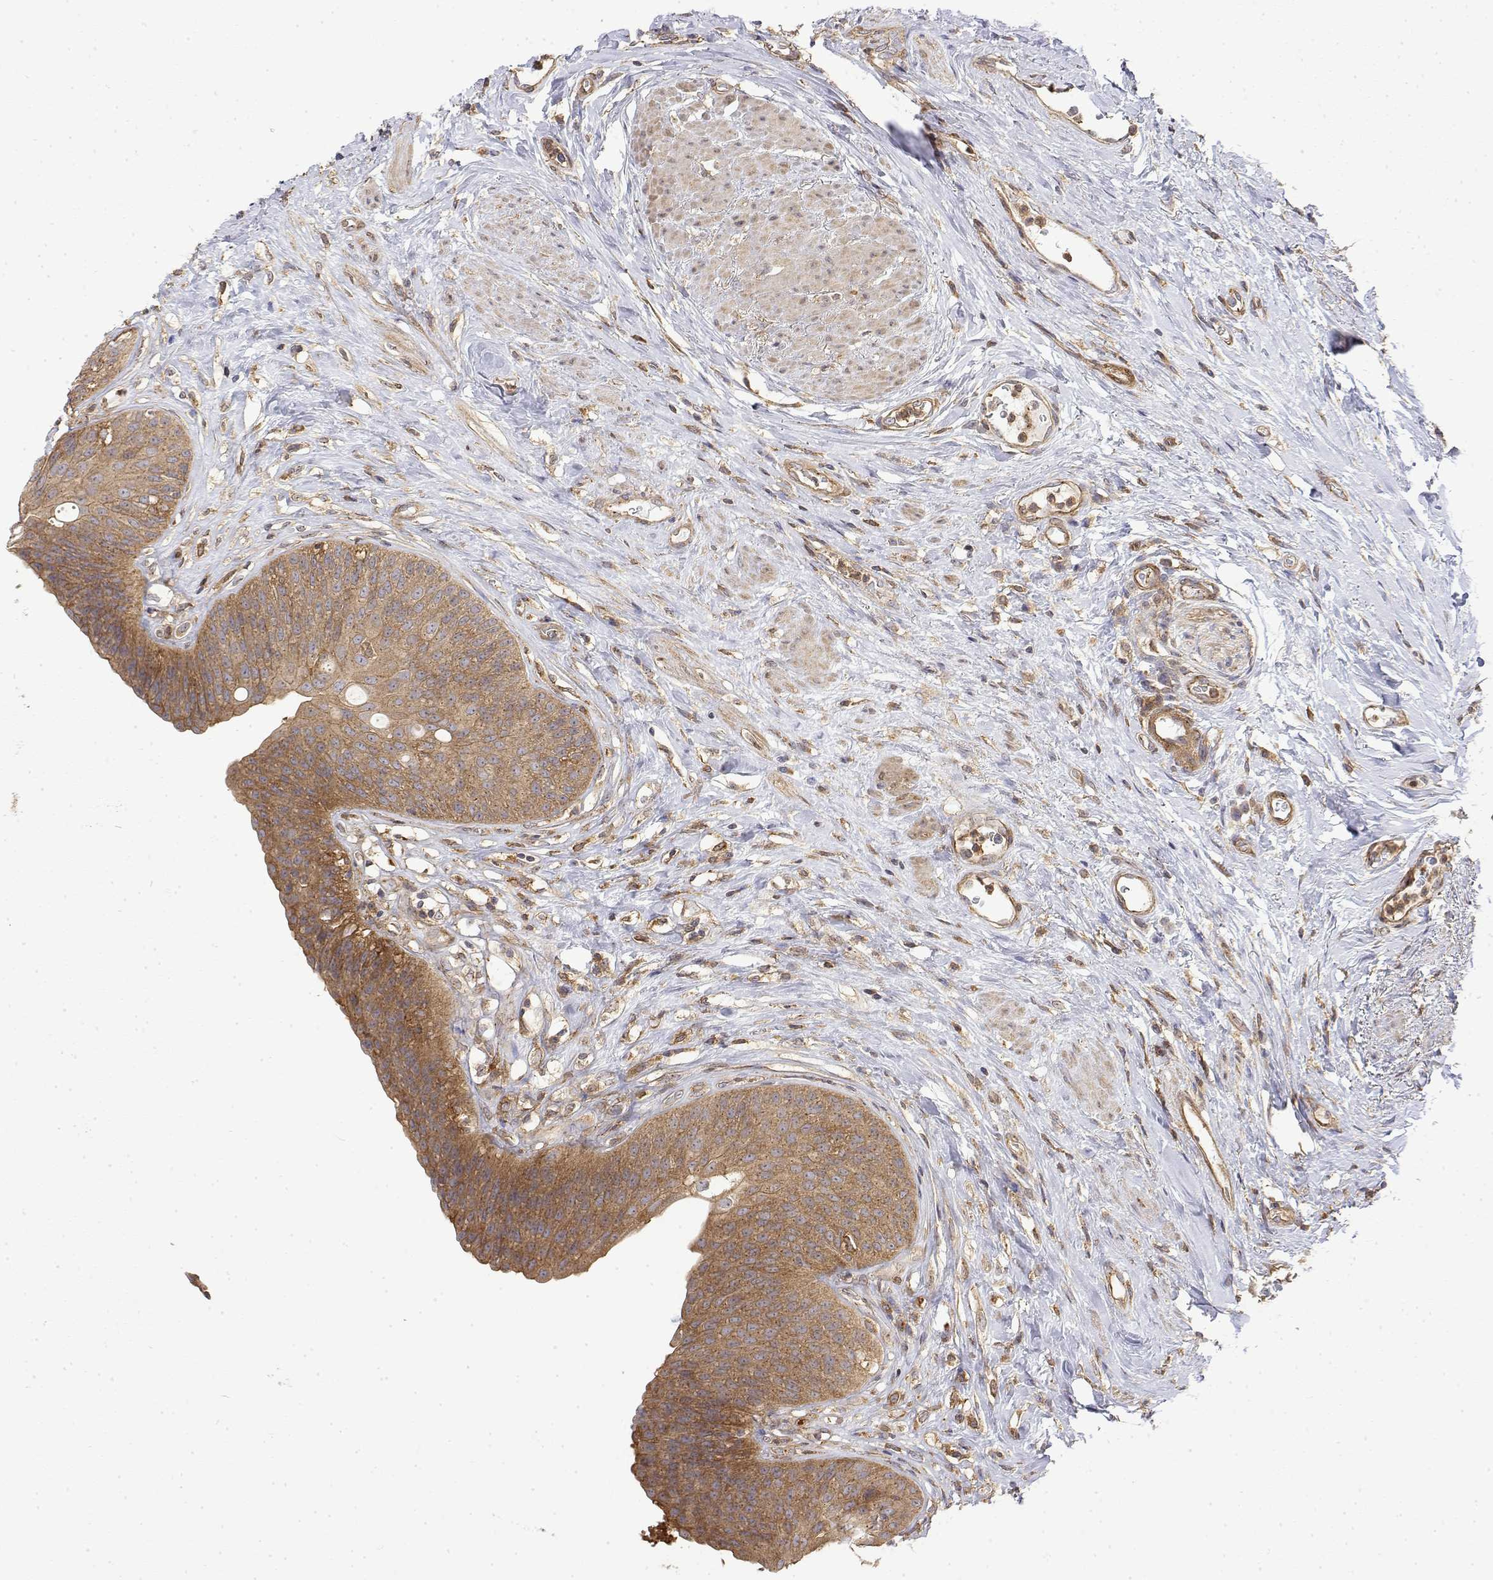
{"staining": {"intensity": "moderate", "quantity": ">75%", "location": "cytoplasmic/membranous"}, "tissue": "urinary bladder", "cell_type": "Urothelial cells", "image_type": "normal", "snomed": [{"axis": "morphology", "description": "Normal tissue, NOS"}, {"axis": "topography", "description": "Urinary bladder"}], "caption": "Immunohistochemistry (IHC) (DAB) staining of normal human urinary bladder exhibits moderate cytoplasmic/membranous protein positivity in approximately >75% of urothelial cells. The protein of interest is stained brown, and the nuclei are stained in blue (DAB IHC with brightfield microscopy, high magnification).", "gene": "PACSIN2", "patient": {"sex": "female", "age": 56}}